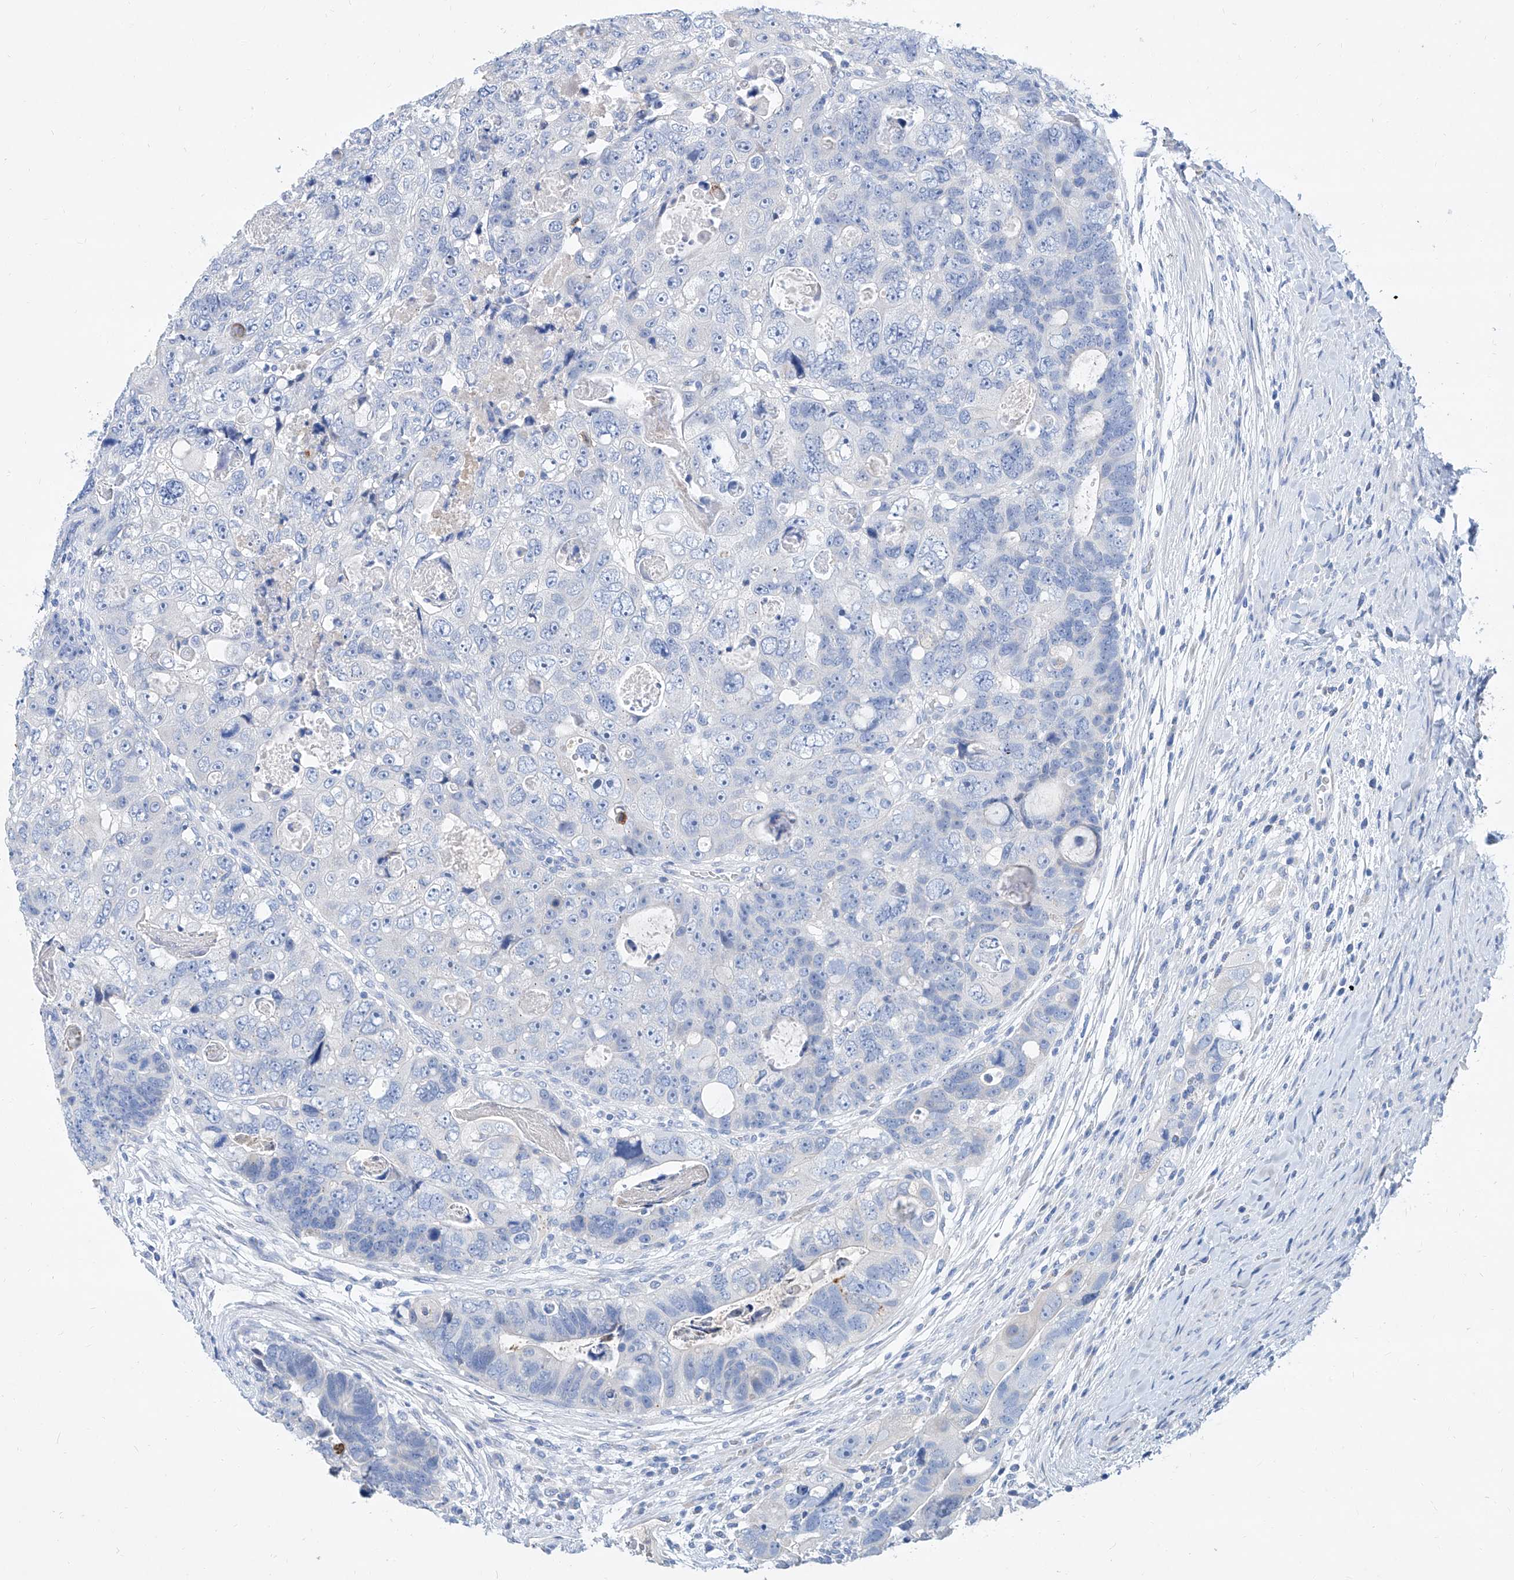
{"staining": {"intensity": "negative", "quantity": "none", "location": "none"}, "tissue": "colorectal cancer", "cell_type": "Tumor cells", "image_type": "cancer", "snomed": [{"axis": "morphology", "description": "Adenocarcinoma, NOS"}, {"axis": "topography", "description": "Rectum"}], "caption": "IHC micrograph of adenocarcinoma (colorectal) stained for a protein (brown), which exhibits no positivity in tumor cells.", "gene": "SLC25A29", "patient": {"sex": "male", "age": 59}}